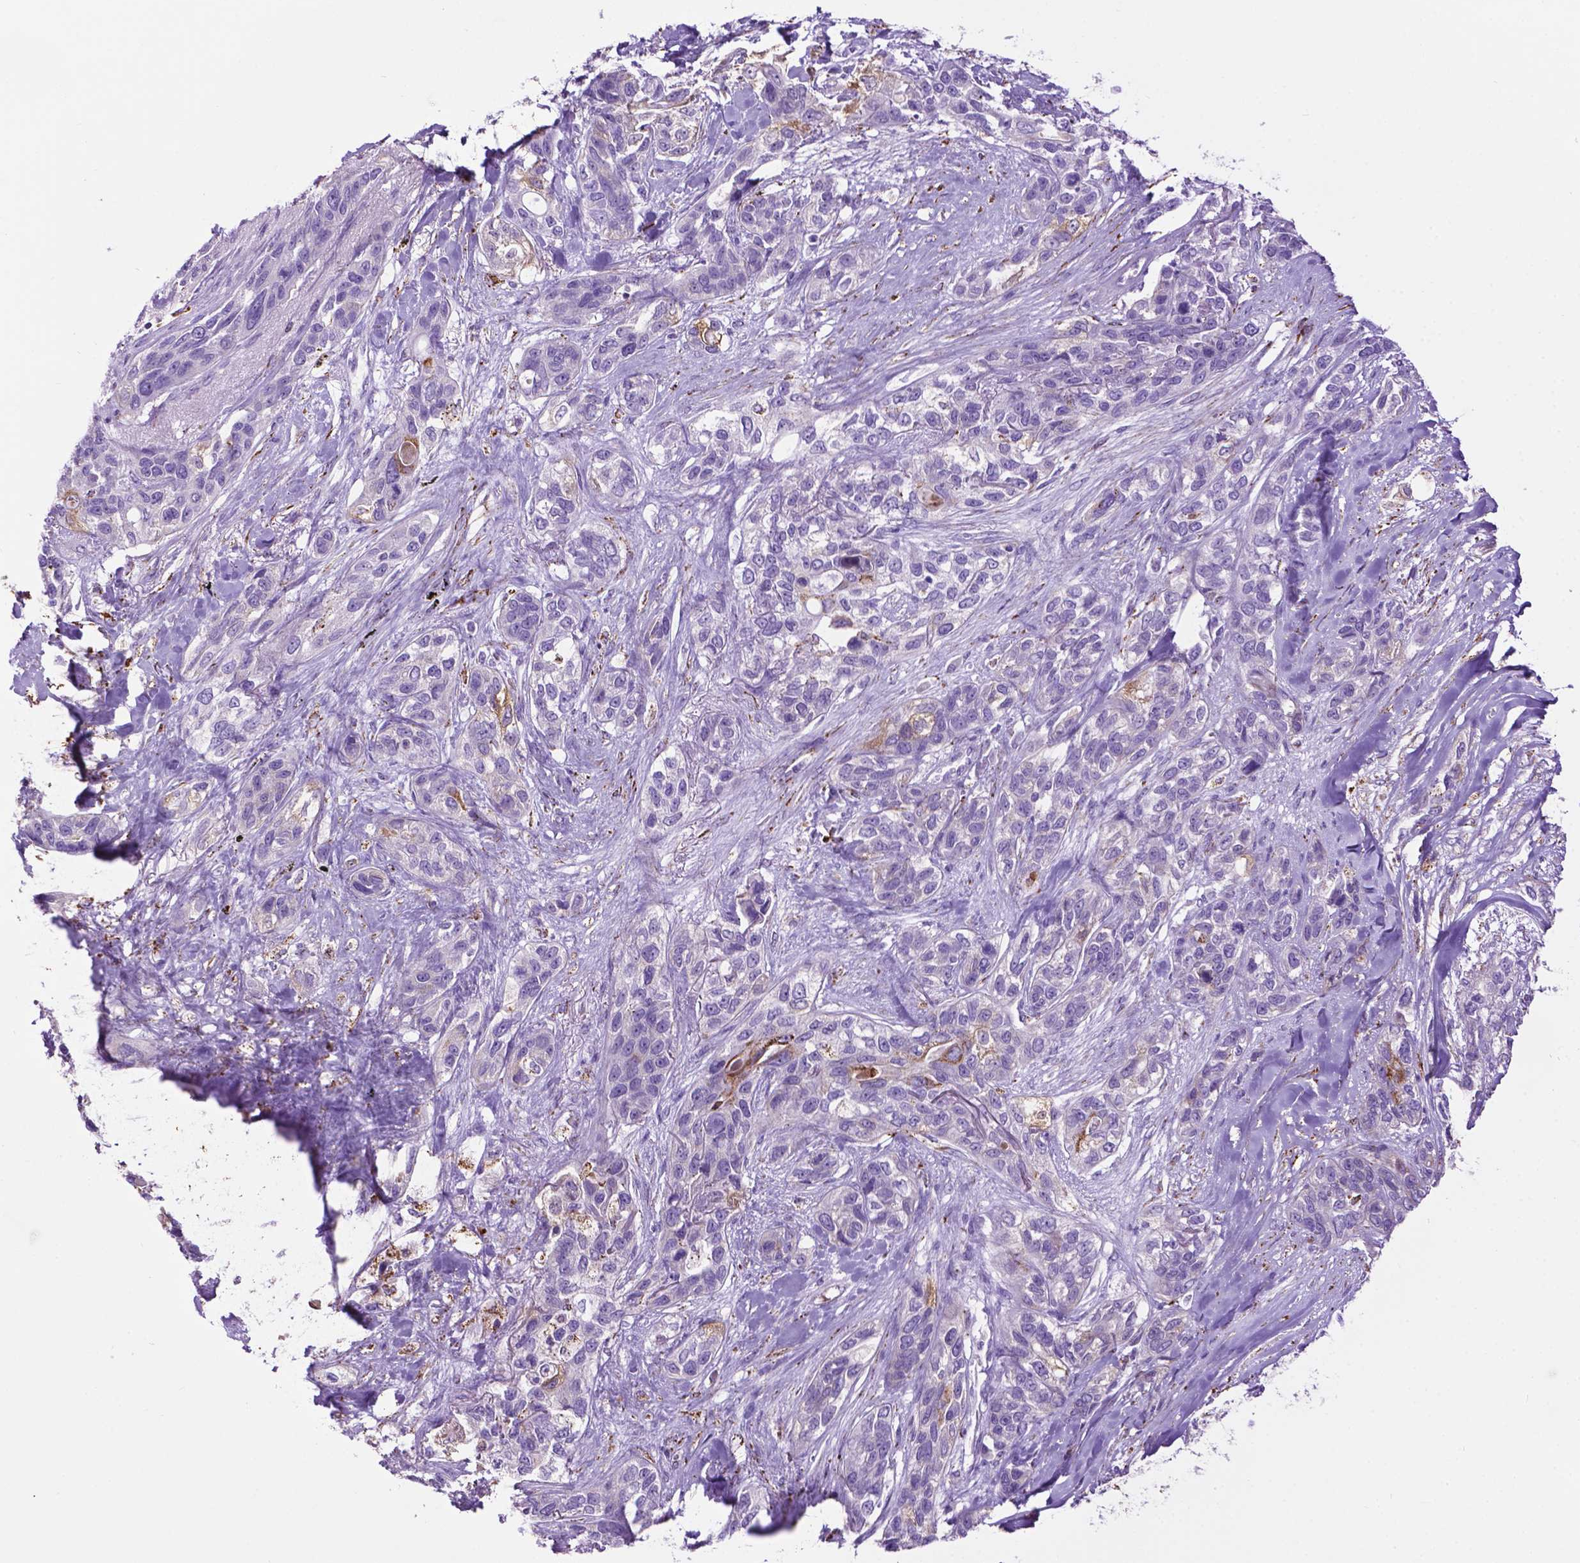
{"staining": {"intensity": "negative", "quantity": "none", "location": "none"}, "tissue": "lung cancer", "cell_type": "Tumor cells", "image_type": "cancer", "snomed": [{"axis": "morphology", "description": "Squamous cell carcinoma, NOS"}, {"axis": "topography", "description": "Lung"}], "caption": "An immunohistochemistry histopathology image of lung cancer (squamous cell carcinoma) is shown. There is no staining in tumor cells of lung cancer (squamous cell carcinoma).", "gene": "TMEM132E", "patient": {"sex": "female", "age": 70}}